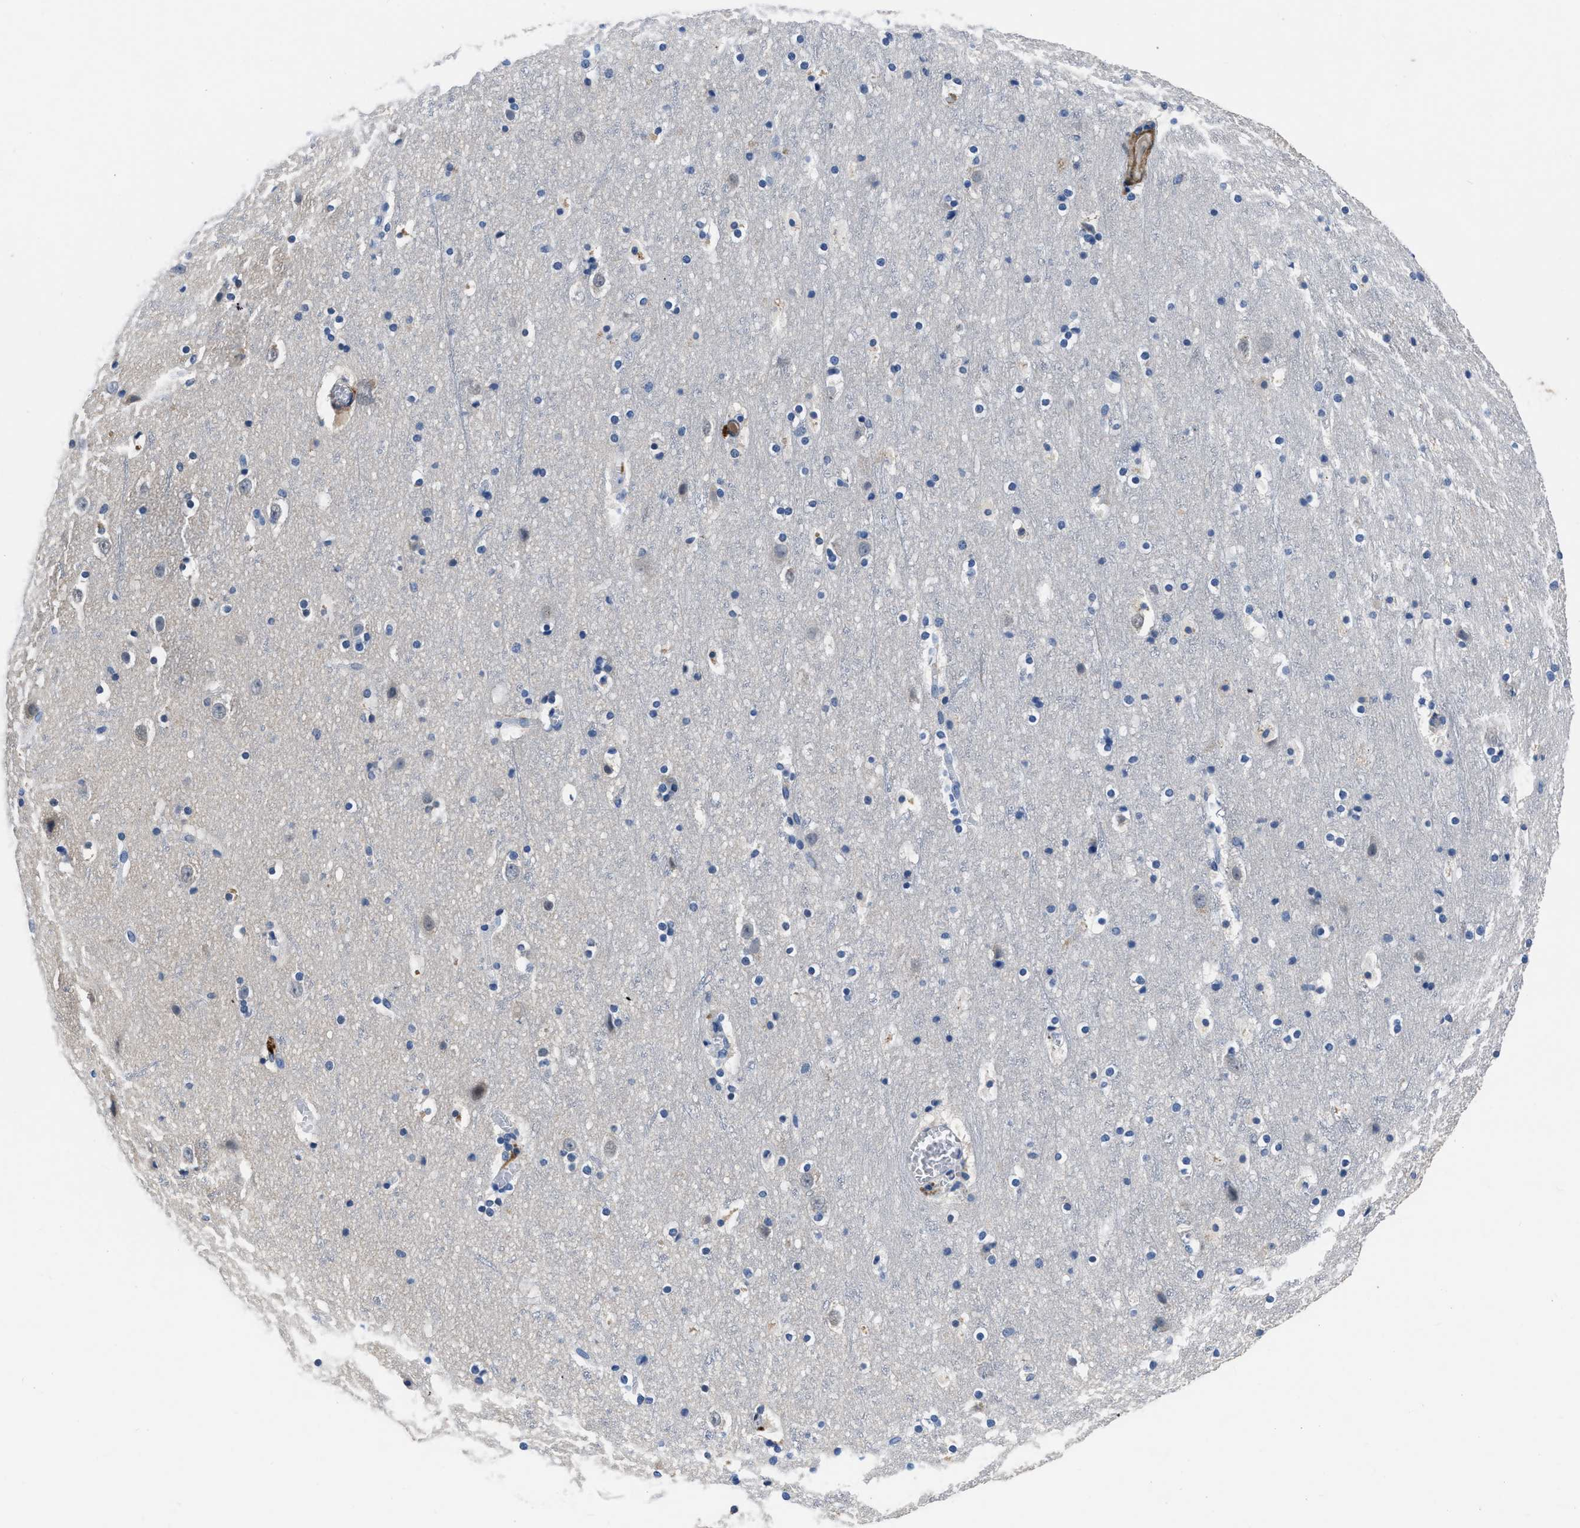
{"staining": {"intensity": "negative", "quantity": "none", "location": "none"}, "tissue": "cerebral cortex", "cell_type": "Endothelial cells", "image_type": "normal", "snomed": [{"axis": "morphology", "description": "Normal tissue, NOS"}, {"axis": "topography", "description": "Cerebral cortex"}], "caption": "Immunohistochemistry histopathology image of normal cerebral cortex: human cerebral cortex stained with DAB shows no significant protein staining in endothelial cells.", "gene": "LANCL2", "patient": {"sex": "male", "age": 45}}